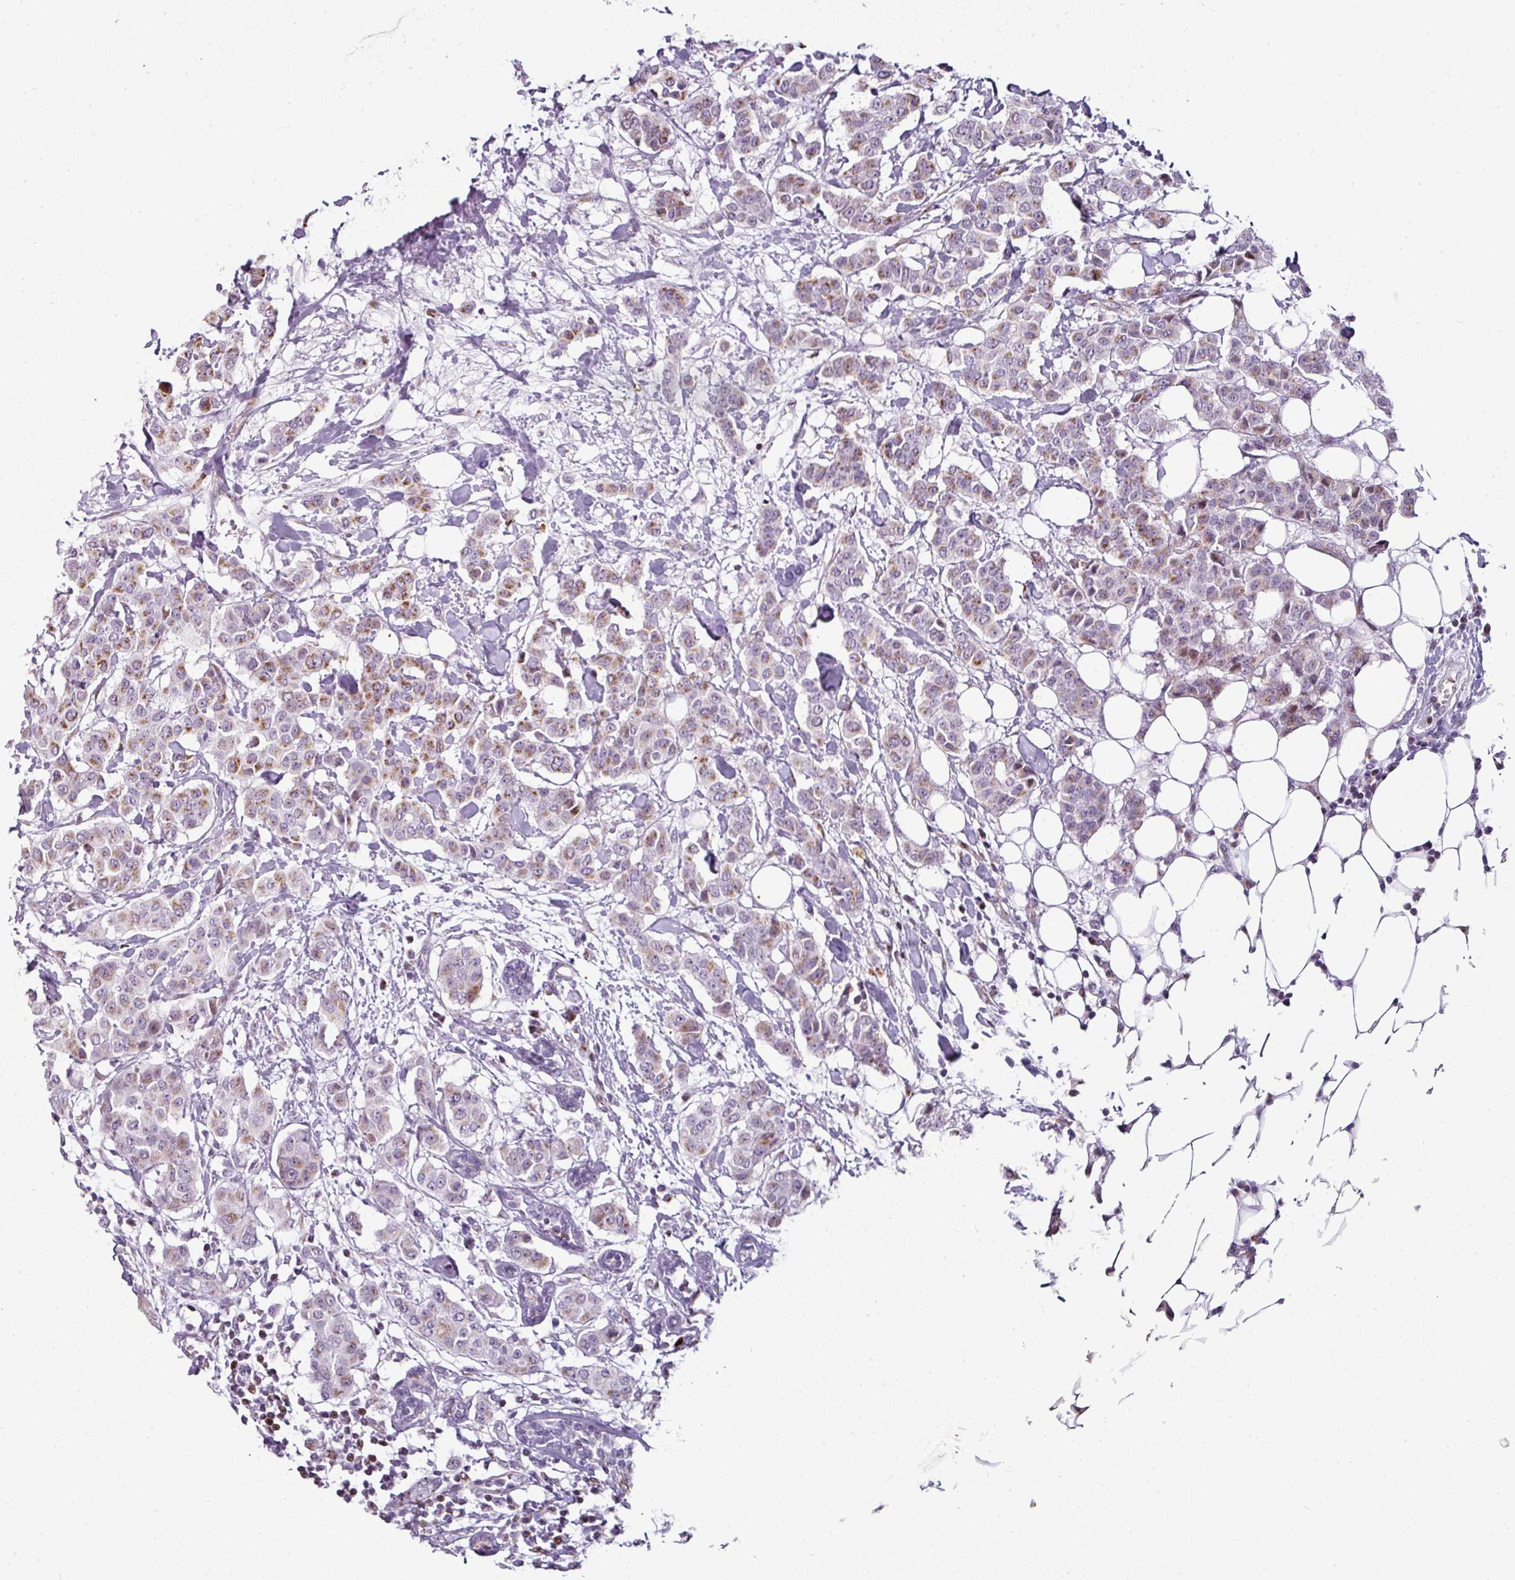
{"staining": {"intensity": "moderate", "quantity": ">75%", "location": "cytoplasmic/membranous"}, "tissue": "breast cancer", "cell_type": "Tumor cells", "image_type": "cancer", "snomed": [{"axis": "morphology", "description": "Duct carcinoma"}, {"axis": "topography", "description": "Breast"}], "caption": "Immunohistochemistry (DAB (3,3'-diaminobenzidine)) staining of breast cancer reveals moderate cytoplasmic/membranous protein staining in approximately >75% of tumor cells.", "gene": "SYT8", "patient": {"sex": "female", "age": 40}}